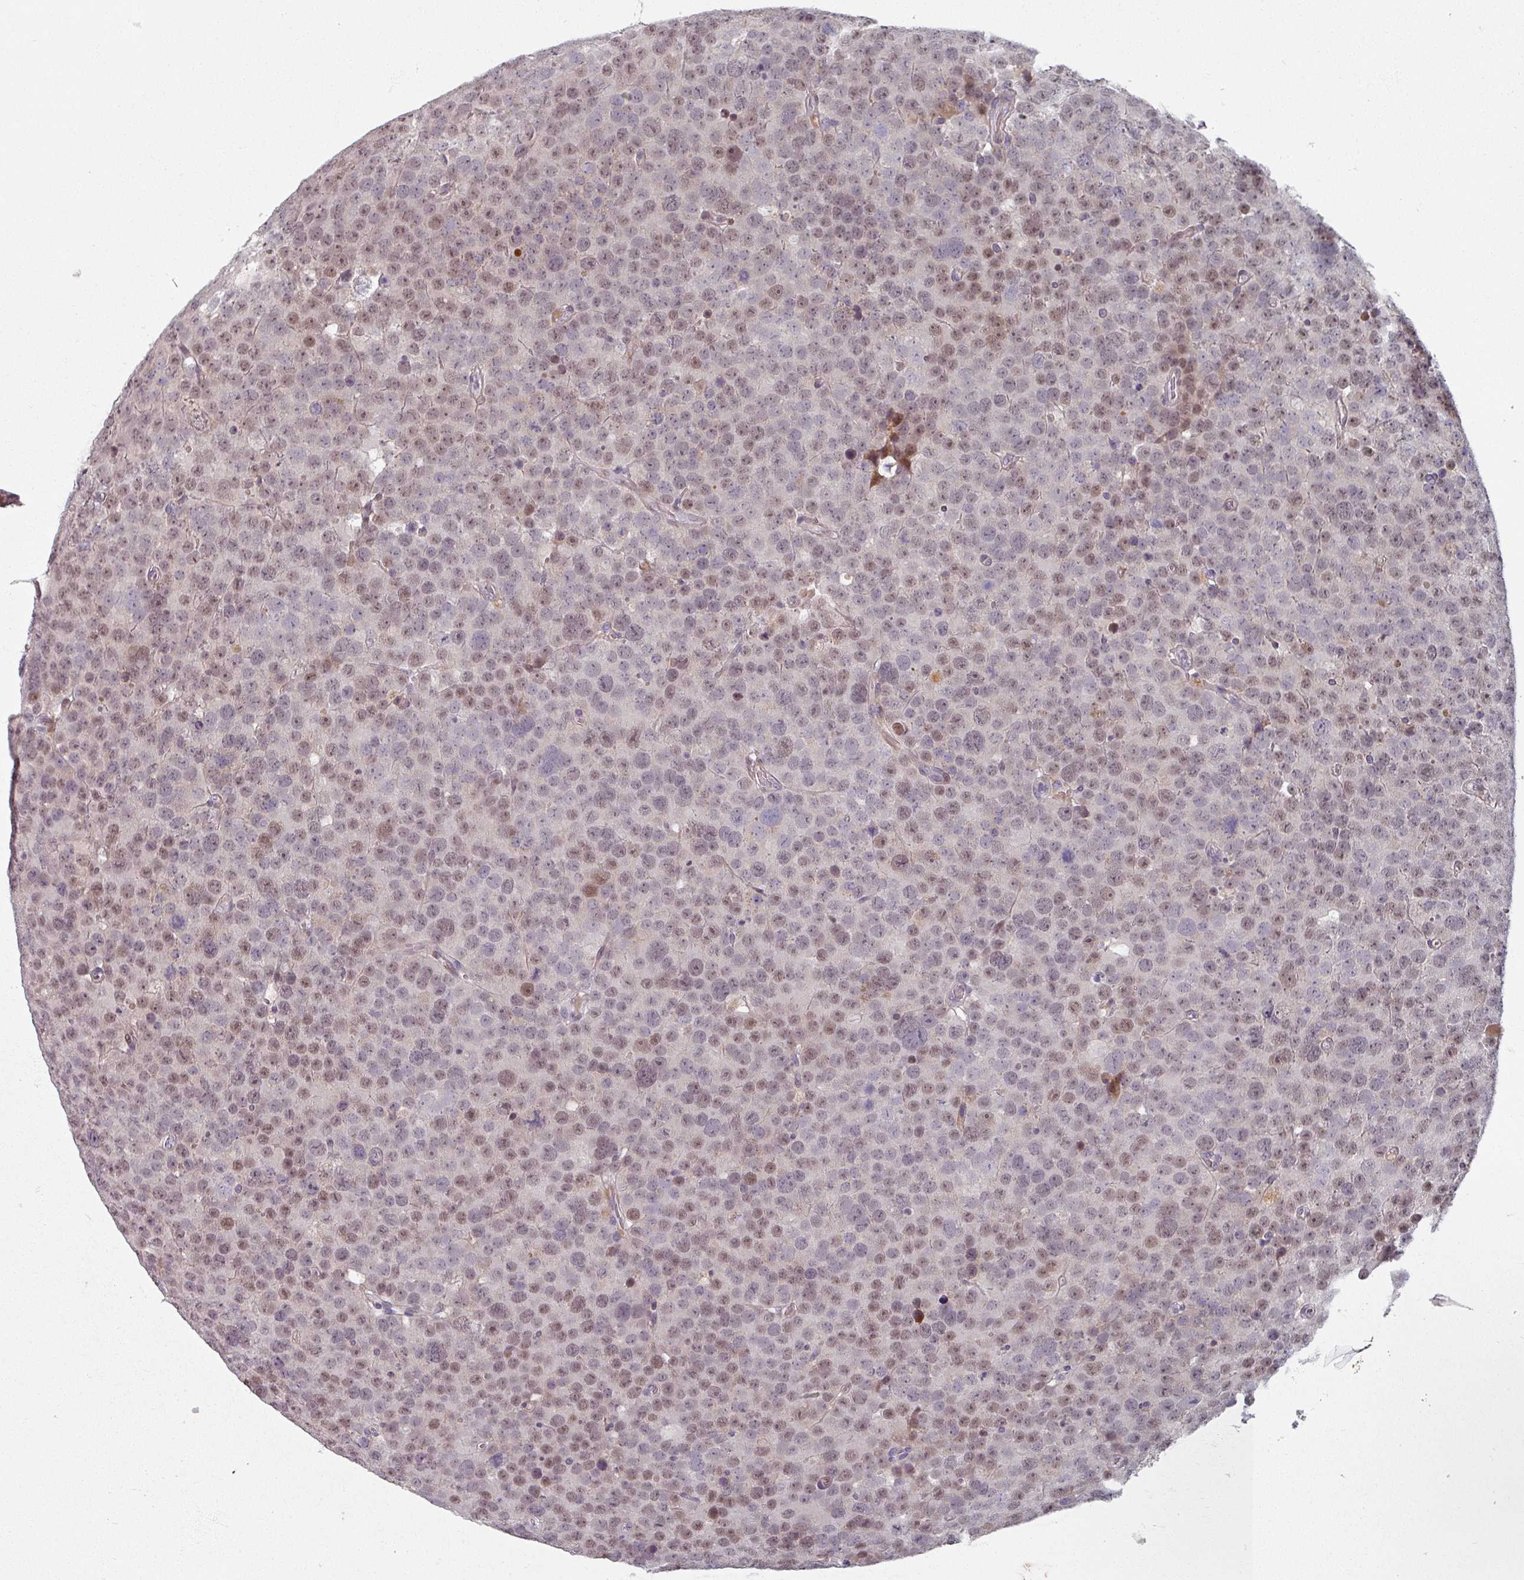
{"staining": {"intensity": "weak", "quantity": "25%-75%", "location": "nuclear"}, "tissue": "testis cancer", "cell_type": "Tumor cells", "image_type": "cancer", "snomed": [{"axis": "morphology", "description": "Seminoma, NOS"}, {"axis": "topography", "description": "Testis"}], "caption": "High-magnification brightfield microscopy of testis cancer stained with DAB (brown) and counterstained with hematoxylin (blue). tumor cells exhibit weak nuclear positivity is appreciated in approximately25%-75% of cells.", "gene": "CYB5RL", "patient": {"sex": "male", "age": 71}}